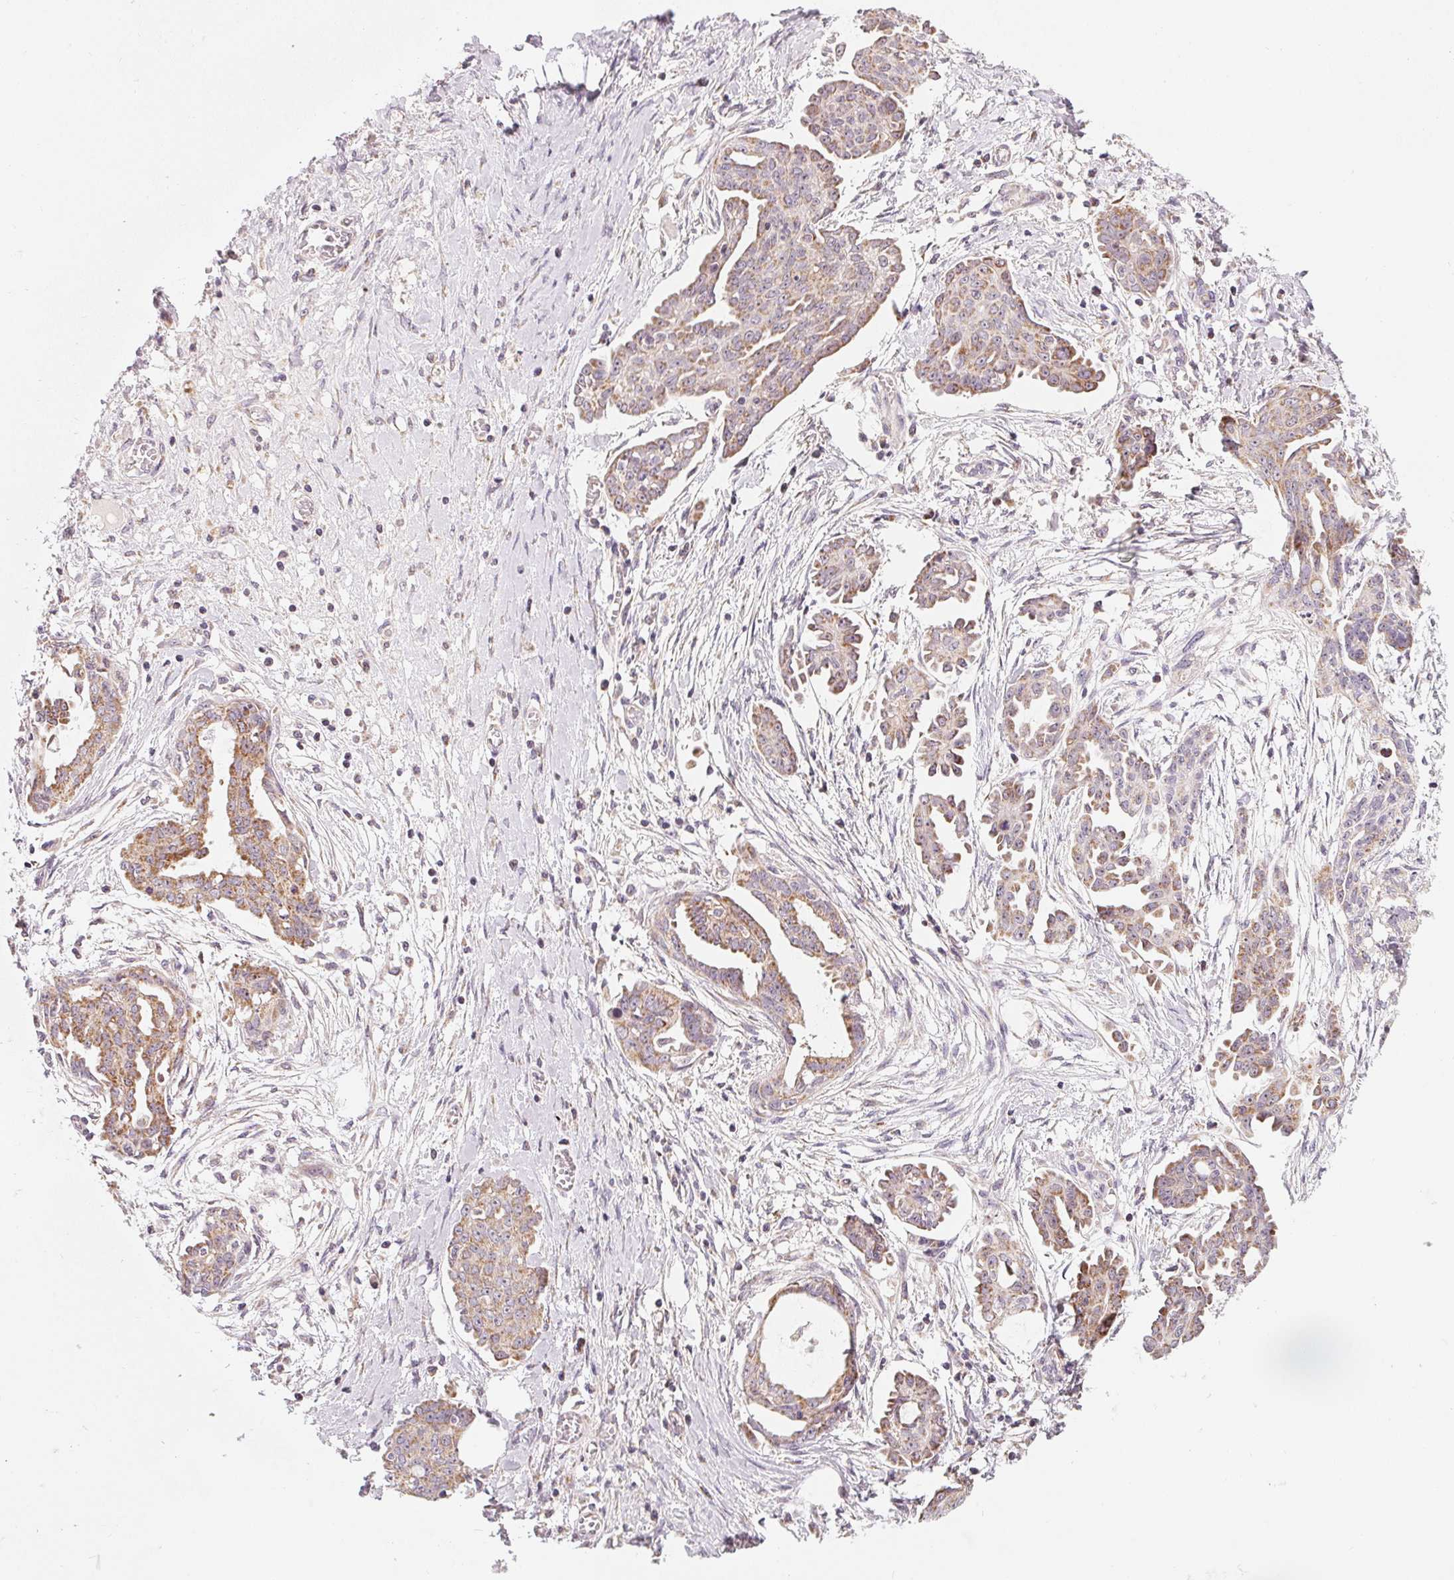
{"staining": {"intensity": "moderate", "quantity": ">75%", "location": "cytoplasmic/membranous"}, "tissue": "ovarian cancer", "cell_type": "Tumor cells", "image_type": "cancer", "snomed": [{"axis": "morphology", "description": "Cystadenocarcinoma, serous, NOS"}, {"axis": "topography", "description": "Ovary"}], "caption": "Brown immunohistochemical staining in human ovarian cancer (serous cystadenocarcinoma) demonstrates moderate cytoplasmic/membranous expression in about >75% of tumor cells. The staining was performed using DAB, with brown indicating positive protein expression. Nuclei are stained blue with hematoxylin.", "gene": "COQ7", "patient": {"sex": "female", "age": 71}}